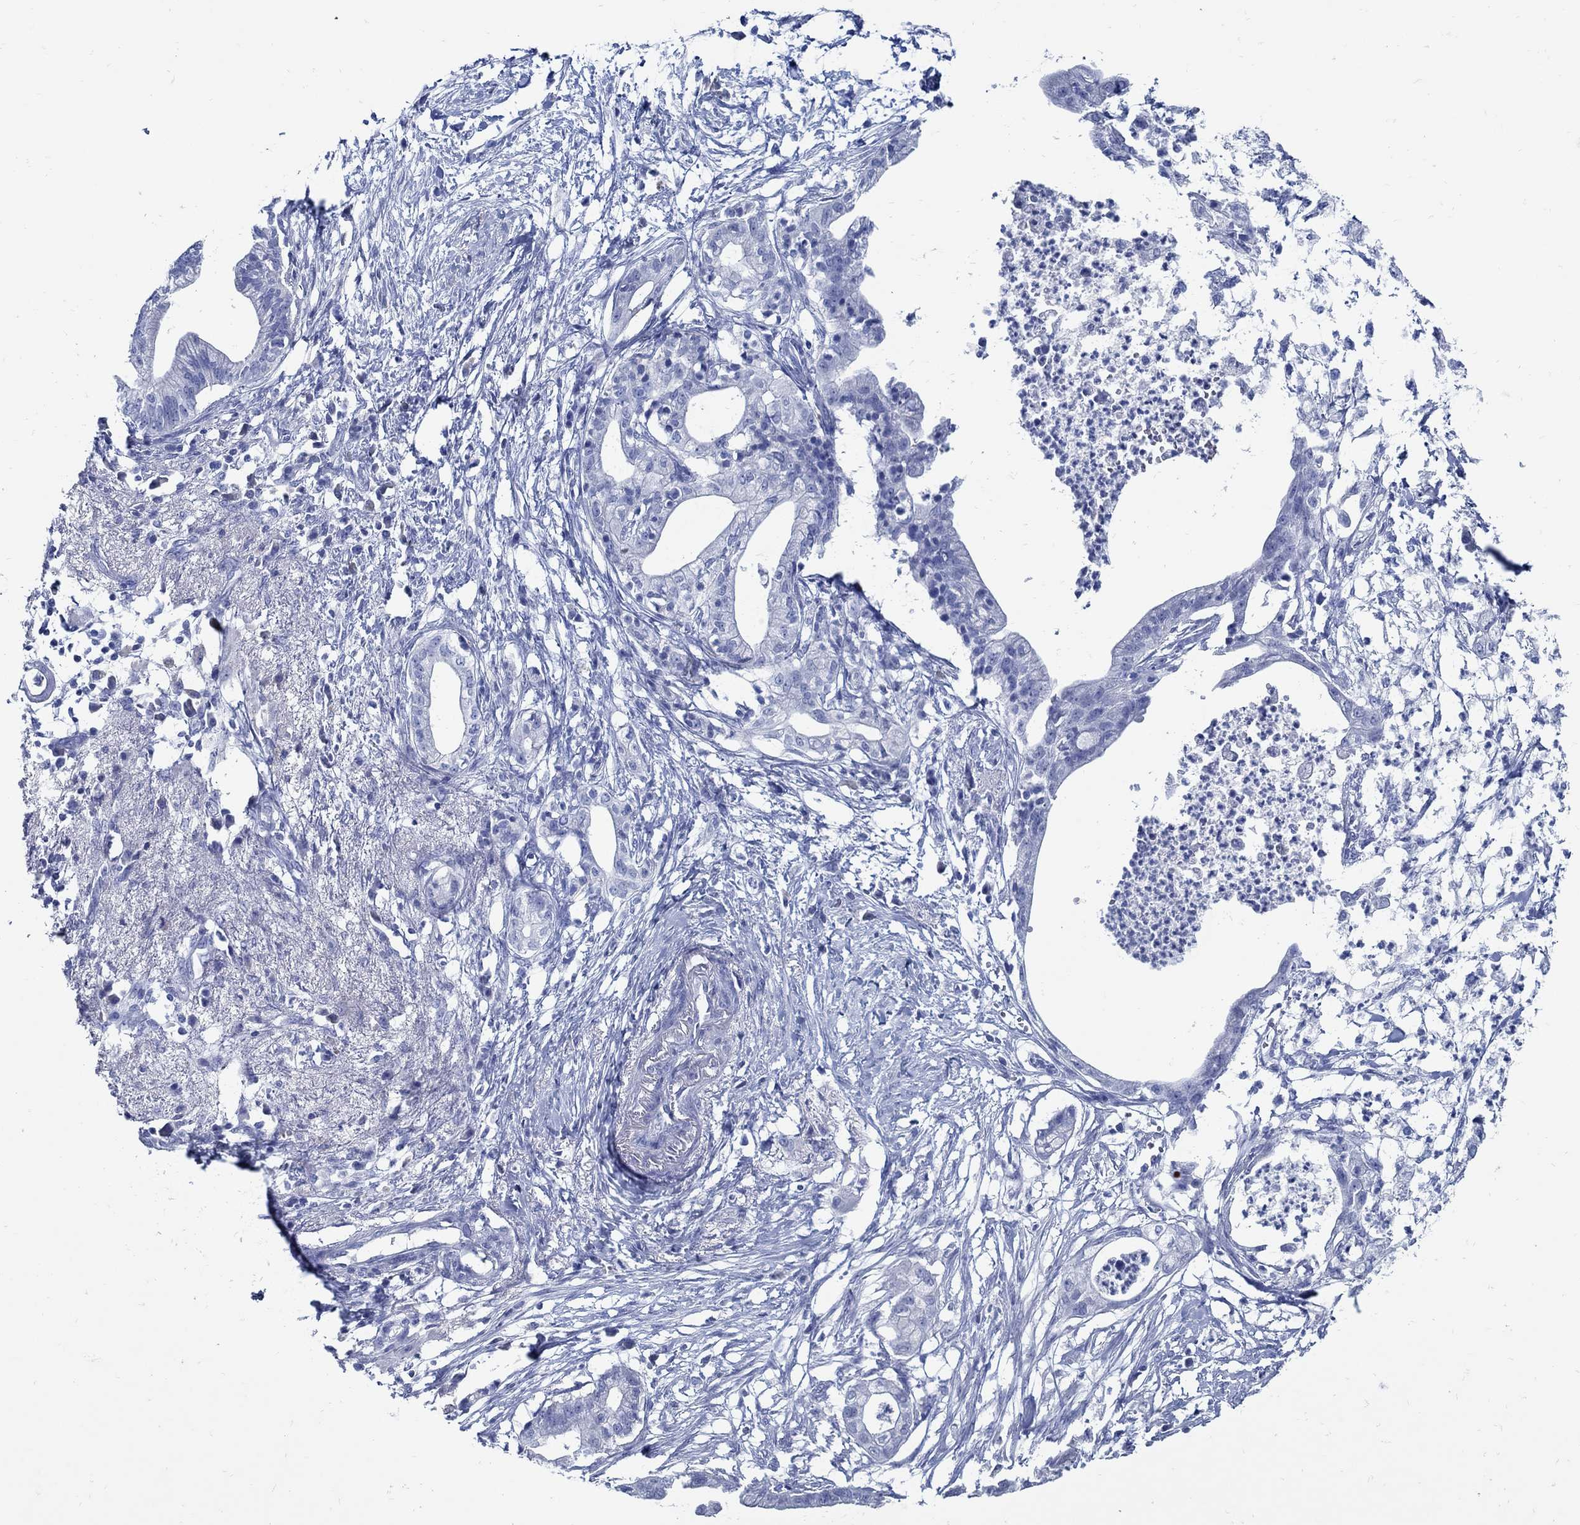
{"staining": {"intensity": "negative", "quantity": "none", "location": "none"}, "tissue": "pancreatic cancer", "cell_type": "Tumor cells", "image_type": "cancer", "snomed": [{"axis": "morphology", "description": "Normal tissue, NOS"}, {"axis": "morphology", "description": "Adenocarcinoma, NOS"}, {"axis": "topography", "description": "Pancreas"}], "caption": "This is an immunohistochemistry photomicrograph of adenocarcinoma (pancreatic). There is no expression in tumor cells.", "gene": "PAX9", "patient": {"sex": "female", "age": 58}}